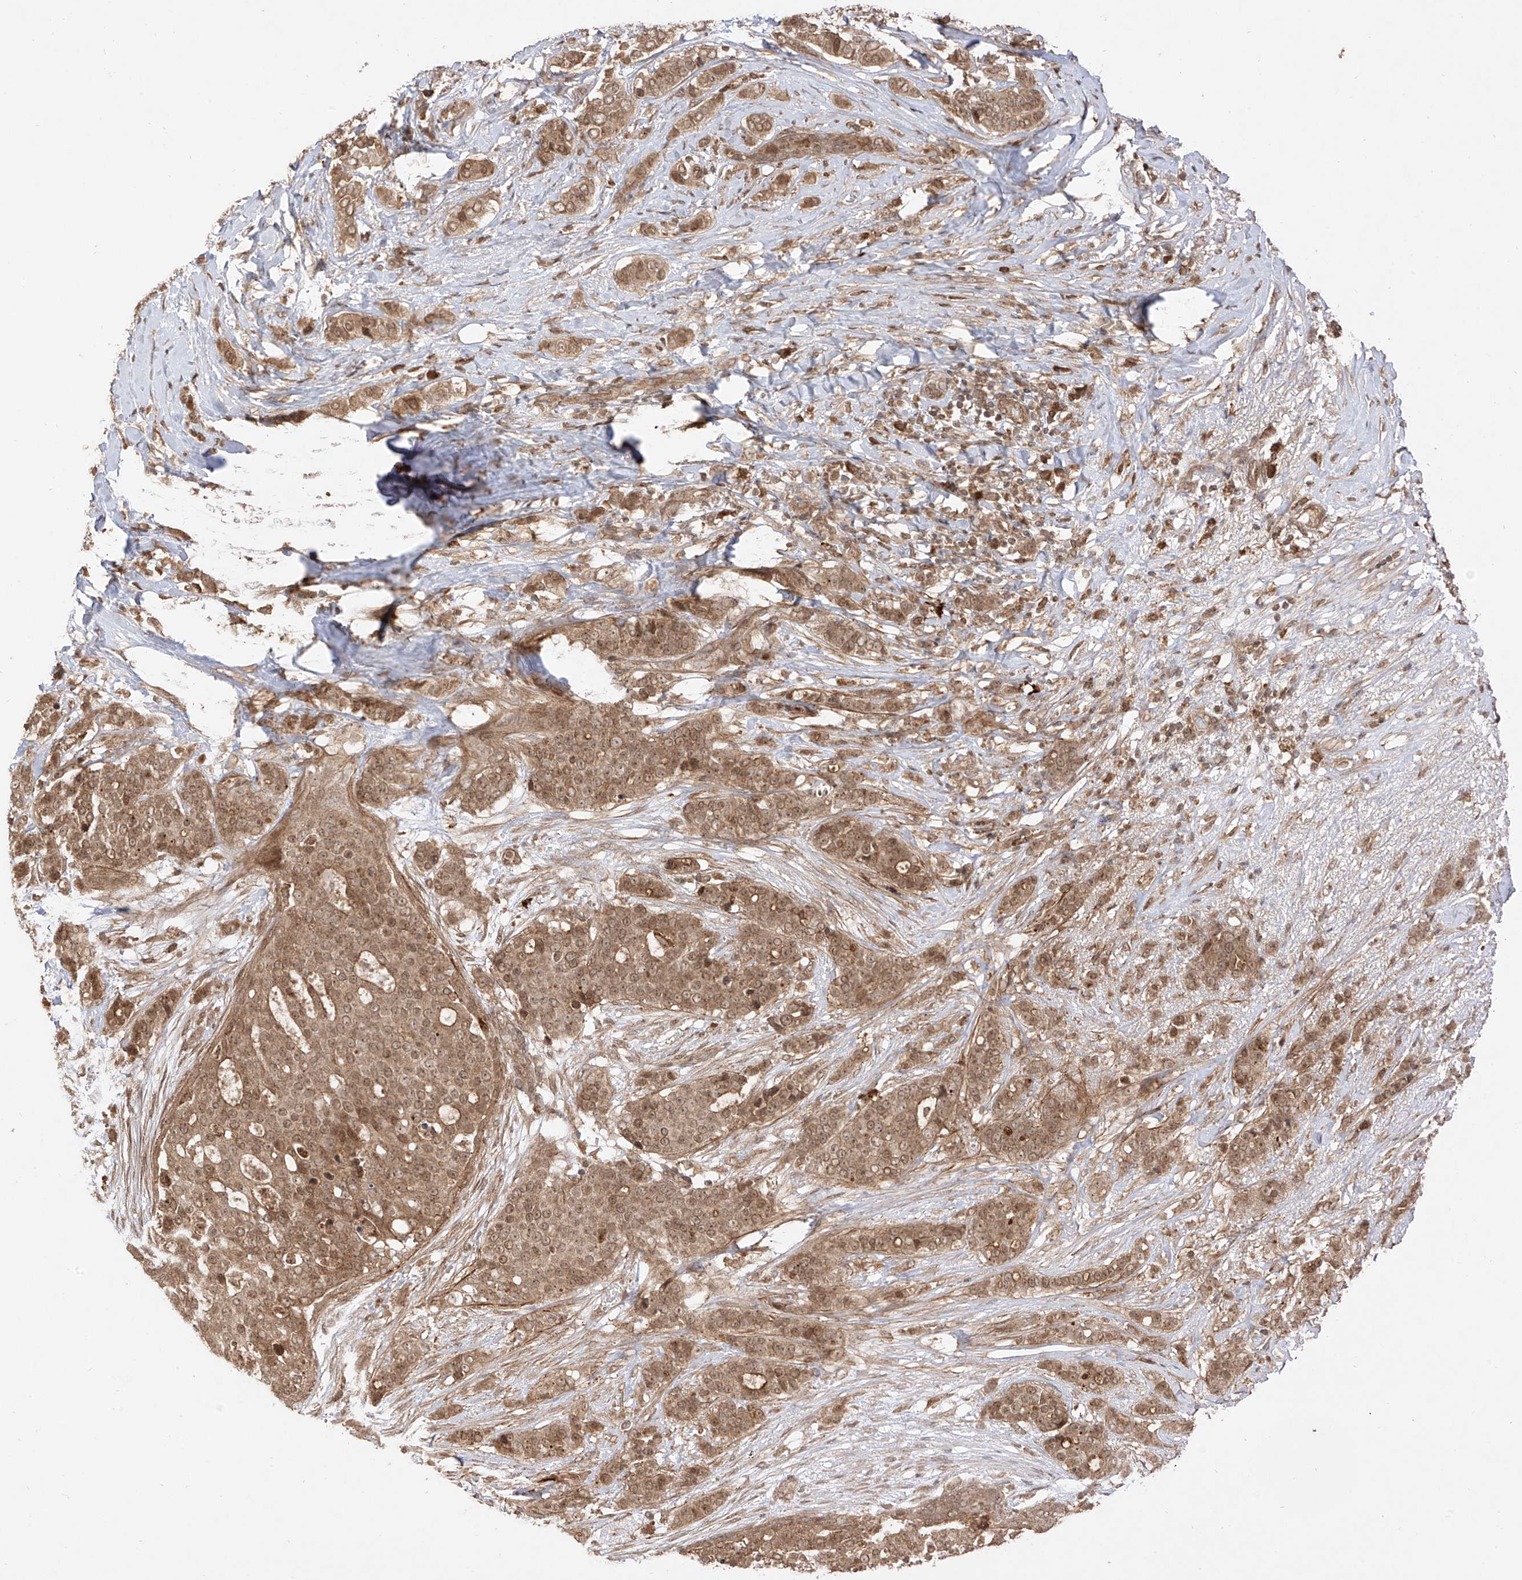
{"staining": {"intensity": "moderate", "quantity": ">75%", "location": "cytoplasmic/membranous,nuclear"}, "tissue": "breast cancer", "cell_type": "Tumor cells", "image_type": "cancer", "snomed": [{"axis": "morphology", "description": "Lobular carcinoma"}, {"axis": "topography", "description": "Breast"}], "caption": "Immunohistochemical staining of human lobular carcinoma (breast) reveals moderate cytoplasmic/membranous and nuclear protein positivity in about >75% of tumor cells.", "gene": "LCOR", "patient": {"sex": "female", "age": 51}}